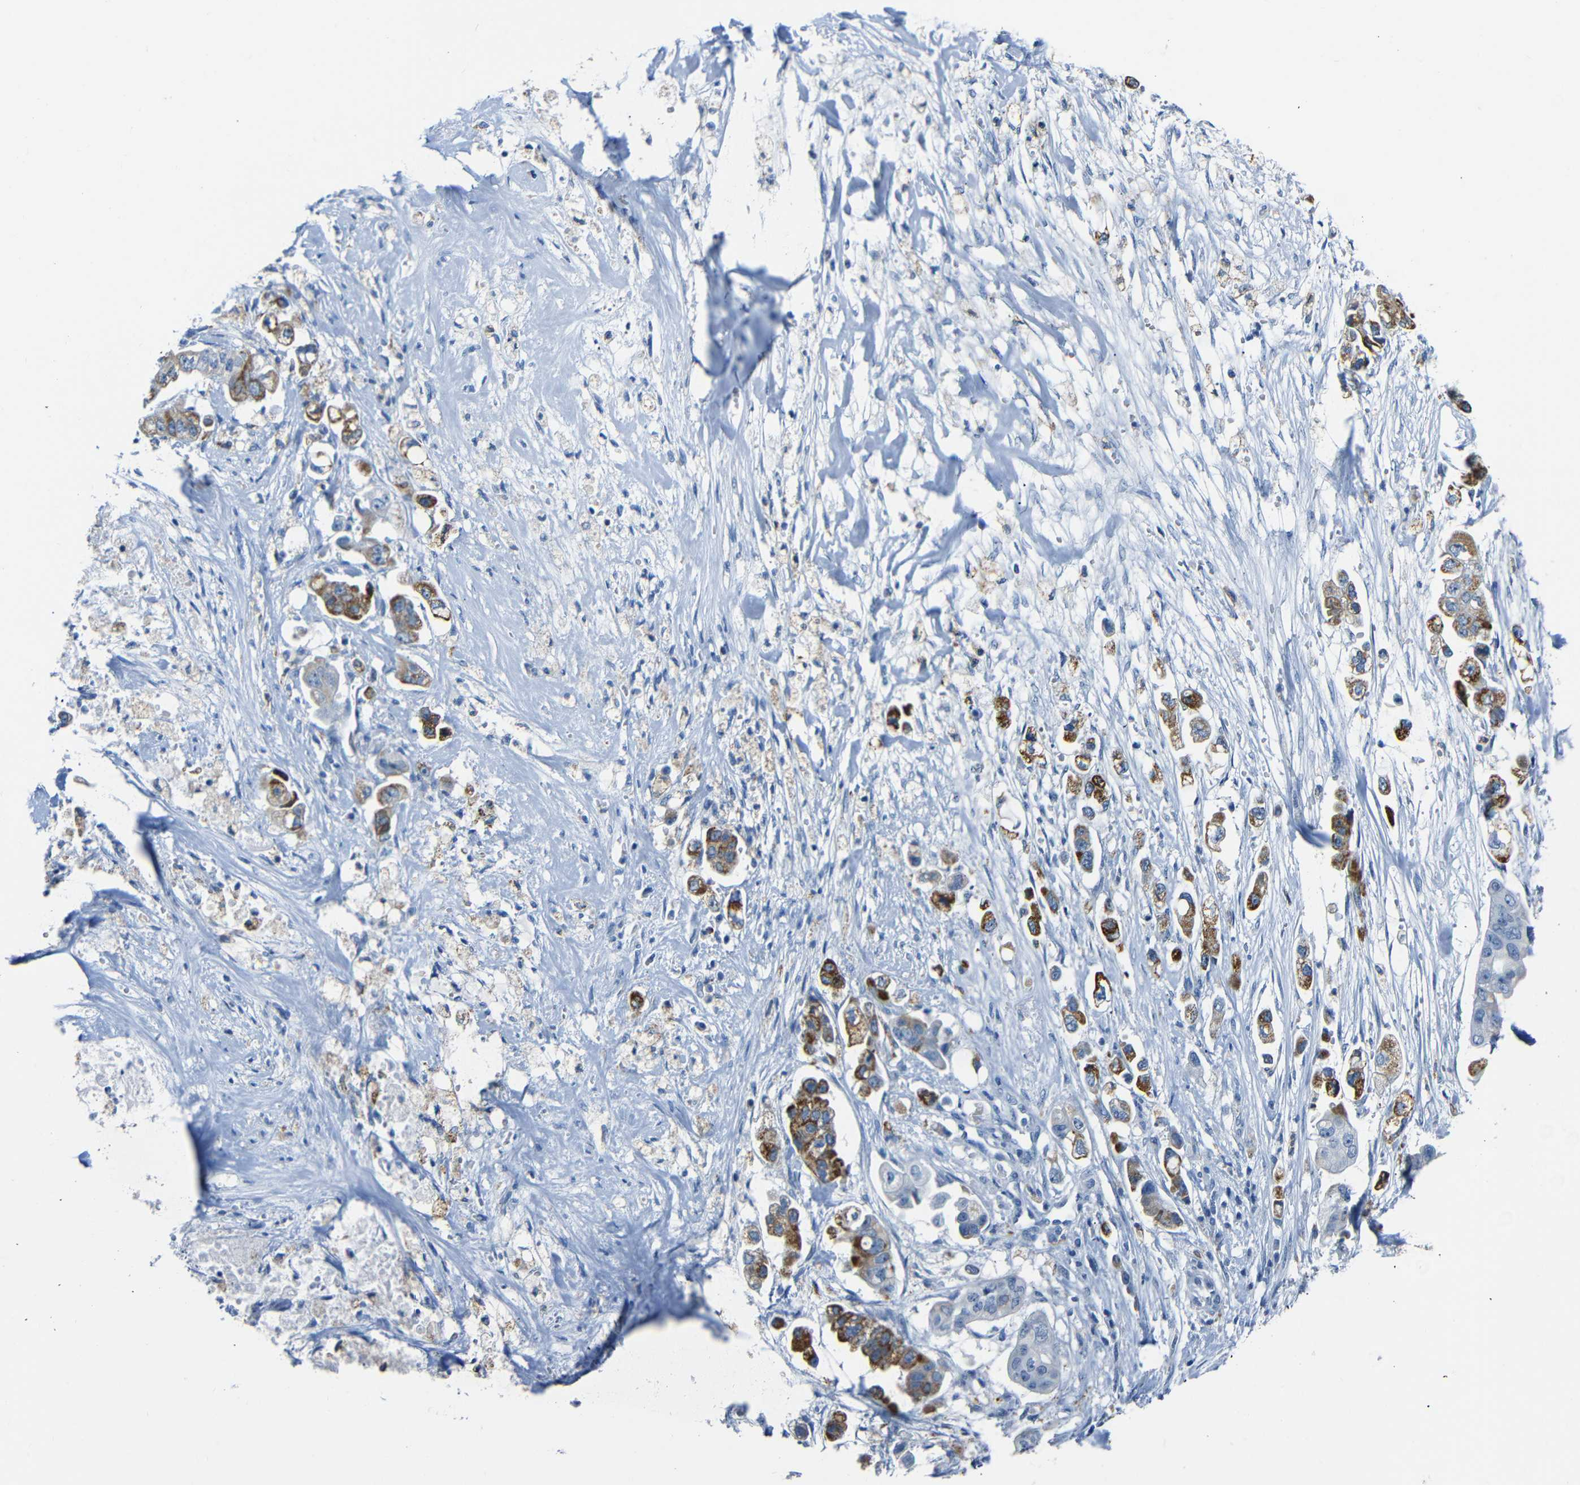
{"staining": {"intensity": "strong", "quantity": "25%-75%", "location": "cytoplasmic/membranous"}, "tissue": "stomach cancer", "cell_type": "Tumor cells", "image_type": "cancer", "snomed": [{"axis": "morphology", "description": "Adenocarcinoma, NOS"}, {"axis": "topography", "description": "Stomach"}], "caption": "Protein staining demonstrates strong cytoplasmic/membranous positivity in approximately 25%-75% of tumor cells in stomach cancer (adenocarcinoma).", "gene": "C15orf48", "patient": {"sex": "male", "age": 62}}